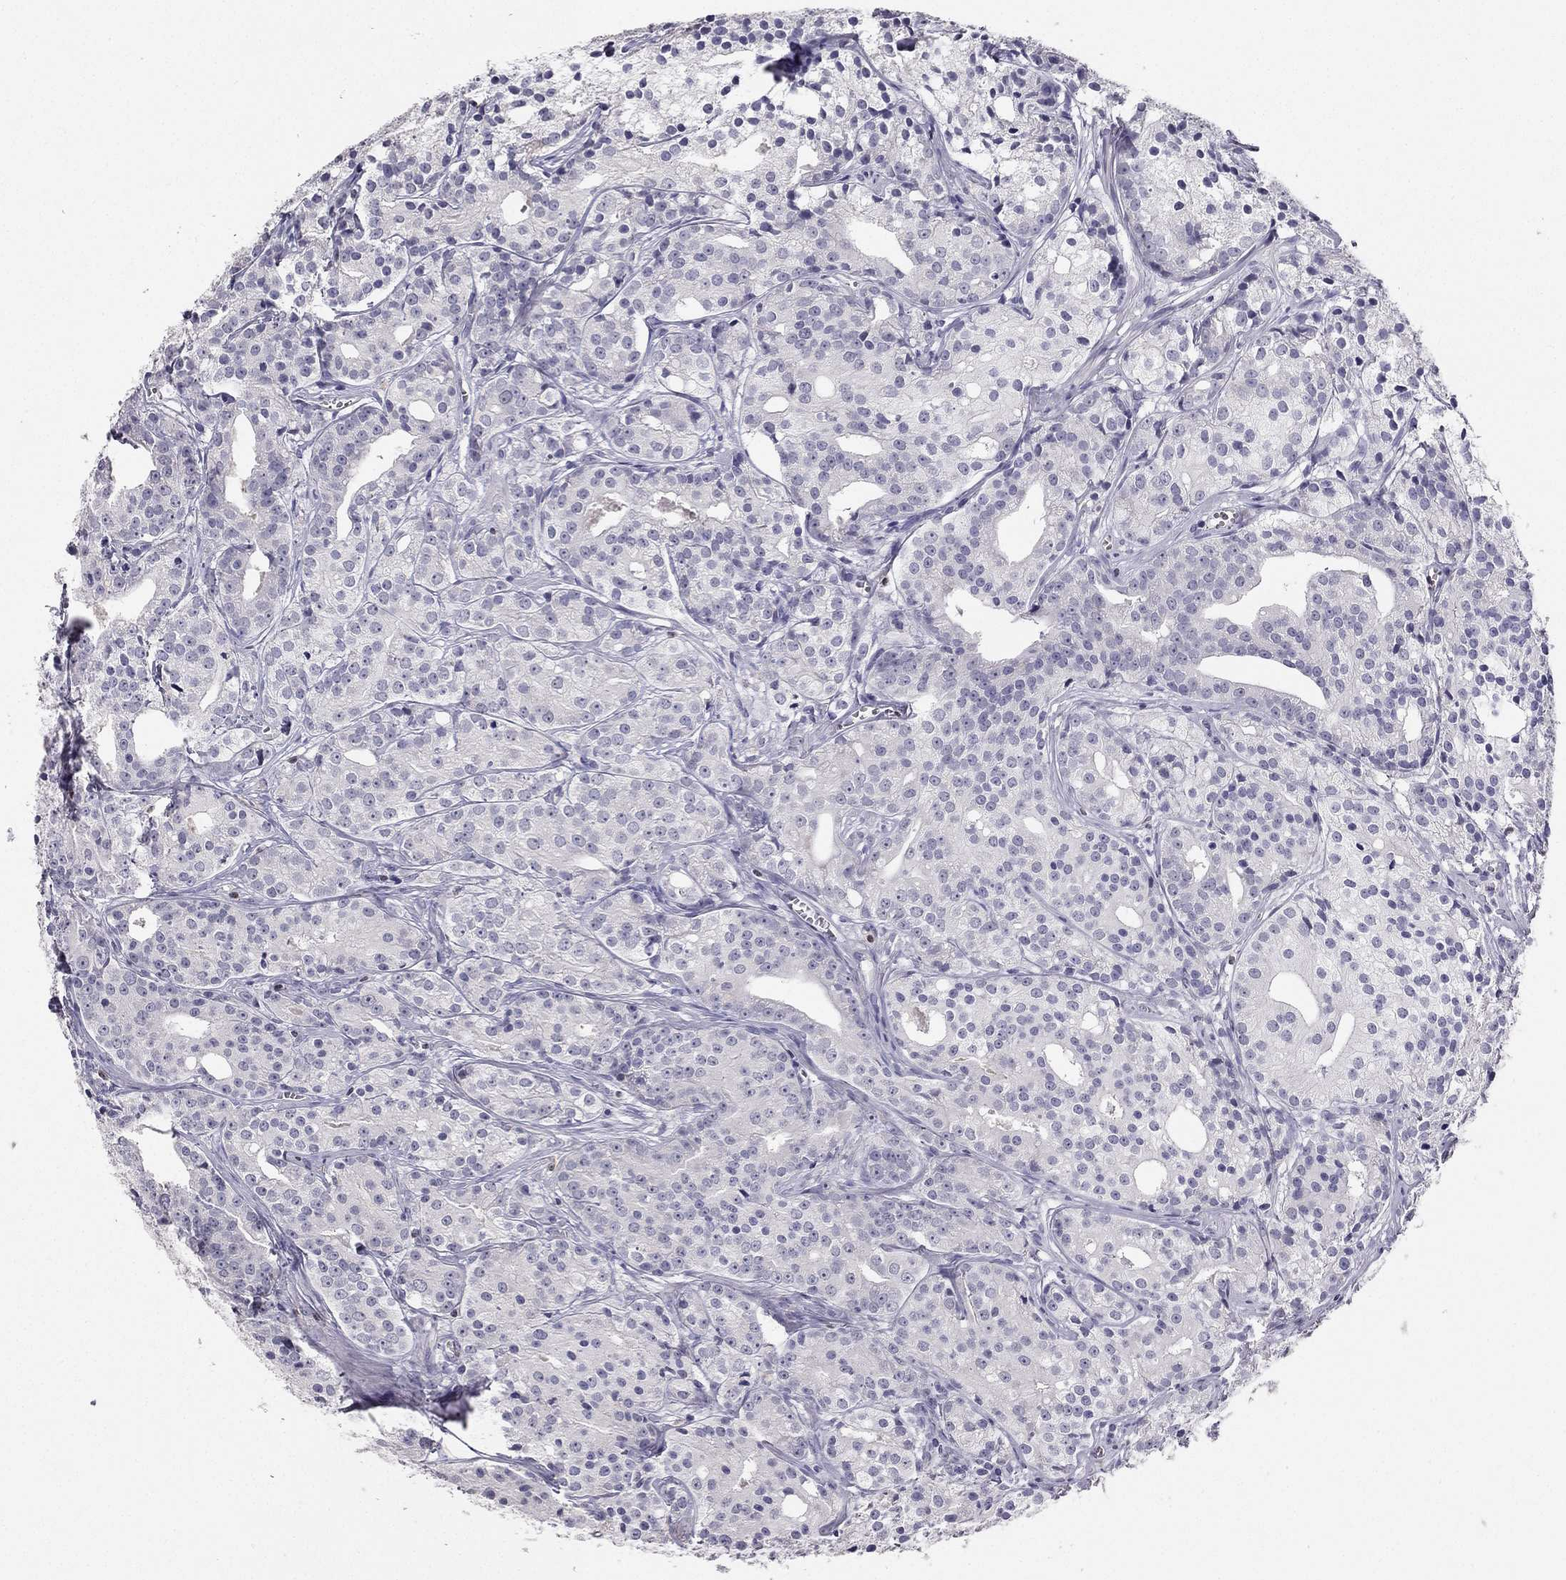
{"staining": {"intensity": "negative", "quantity": "none", "location": "none"}, "tissue": "prostate cancer", "cell_type": "Tumor cells", "image_type": "cancer", "snomed": [{"axis": "morphology", "description": "Adenocarcinoma, Medium grade"}, {"axis": "topography", "description": "Prostate"}], "caption": "Photomicrograph shows no significant protein expression in tumor cells of prostate cancer (medium-grade adenocarcinoma).", "gene": "CALB2", "patient": {"sex": "male", "age": 74}}